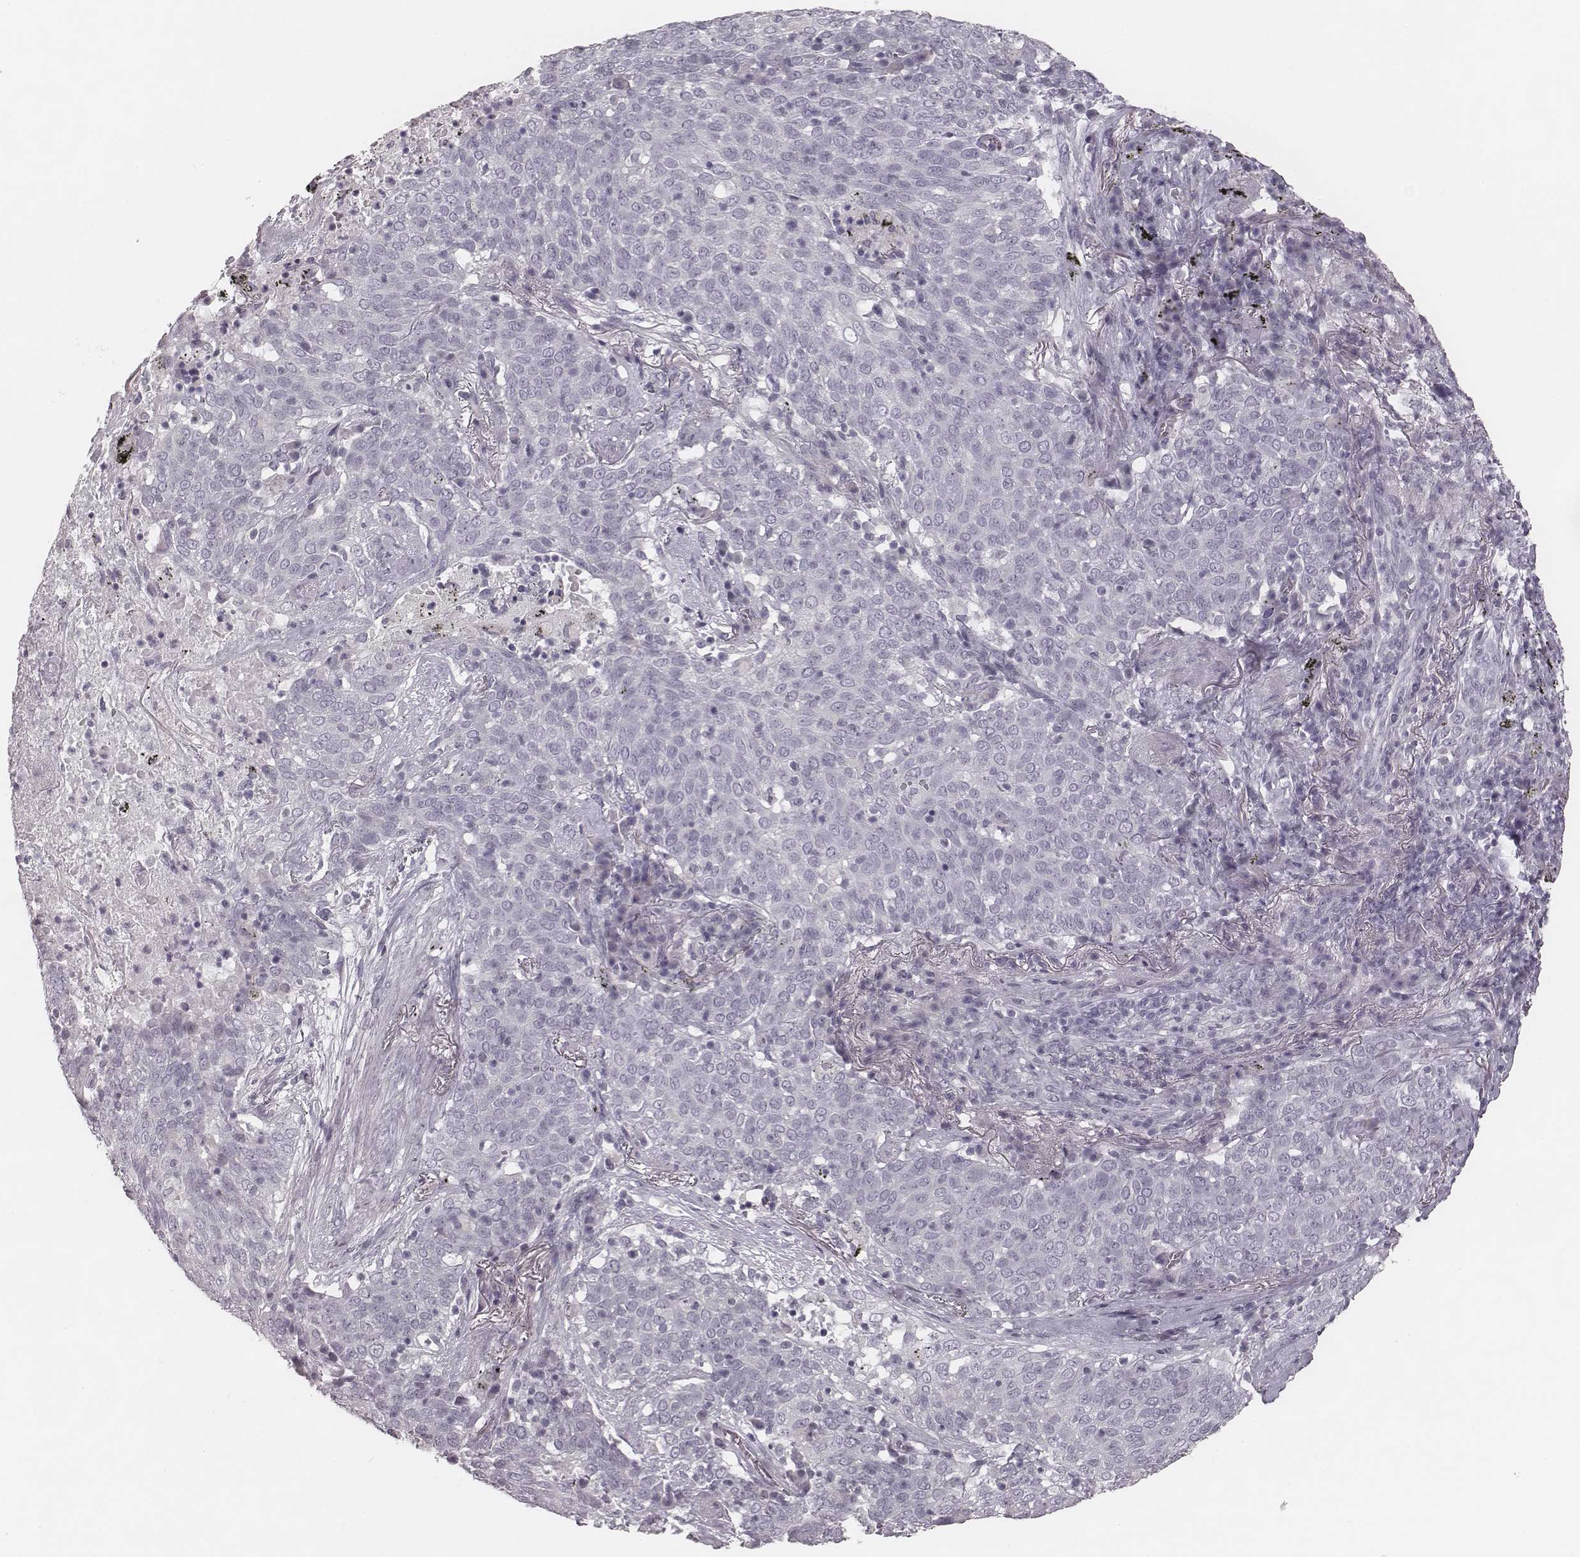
{"staining": {"intensity": "negative", "quantity": "none", "location": "none"}, "tissue": "lung cancer", "cell_type": "Tumor cells", "image_type": "cancer", "snomed": [{"axis": "morphology", "description": "Squamous cell carcinoma, NOS"}, {"axis": "topography", "description": "Lung"}], "caption": "A micrograph of lung cancer (squamous cell carcinoma) stained for a protein exhibits no brown staining in tumor cells.", "gene": "SPA17", "patient": {"sex": "male", "age": 82}}